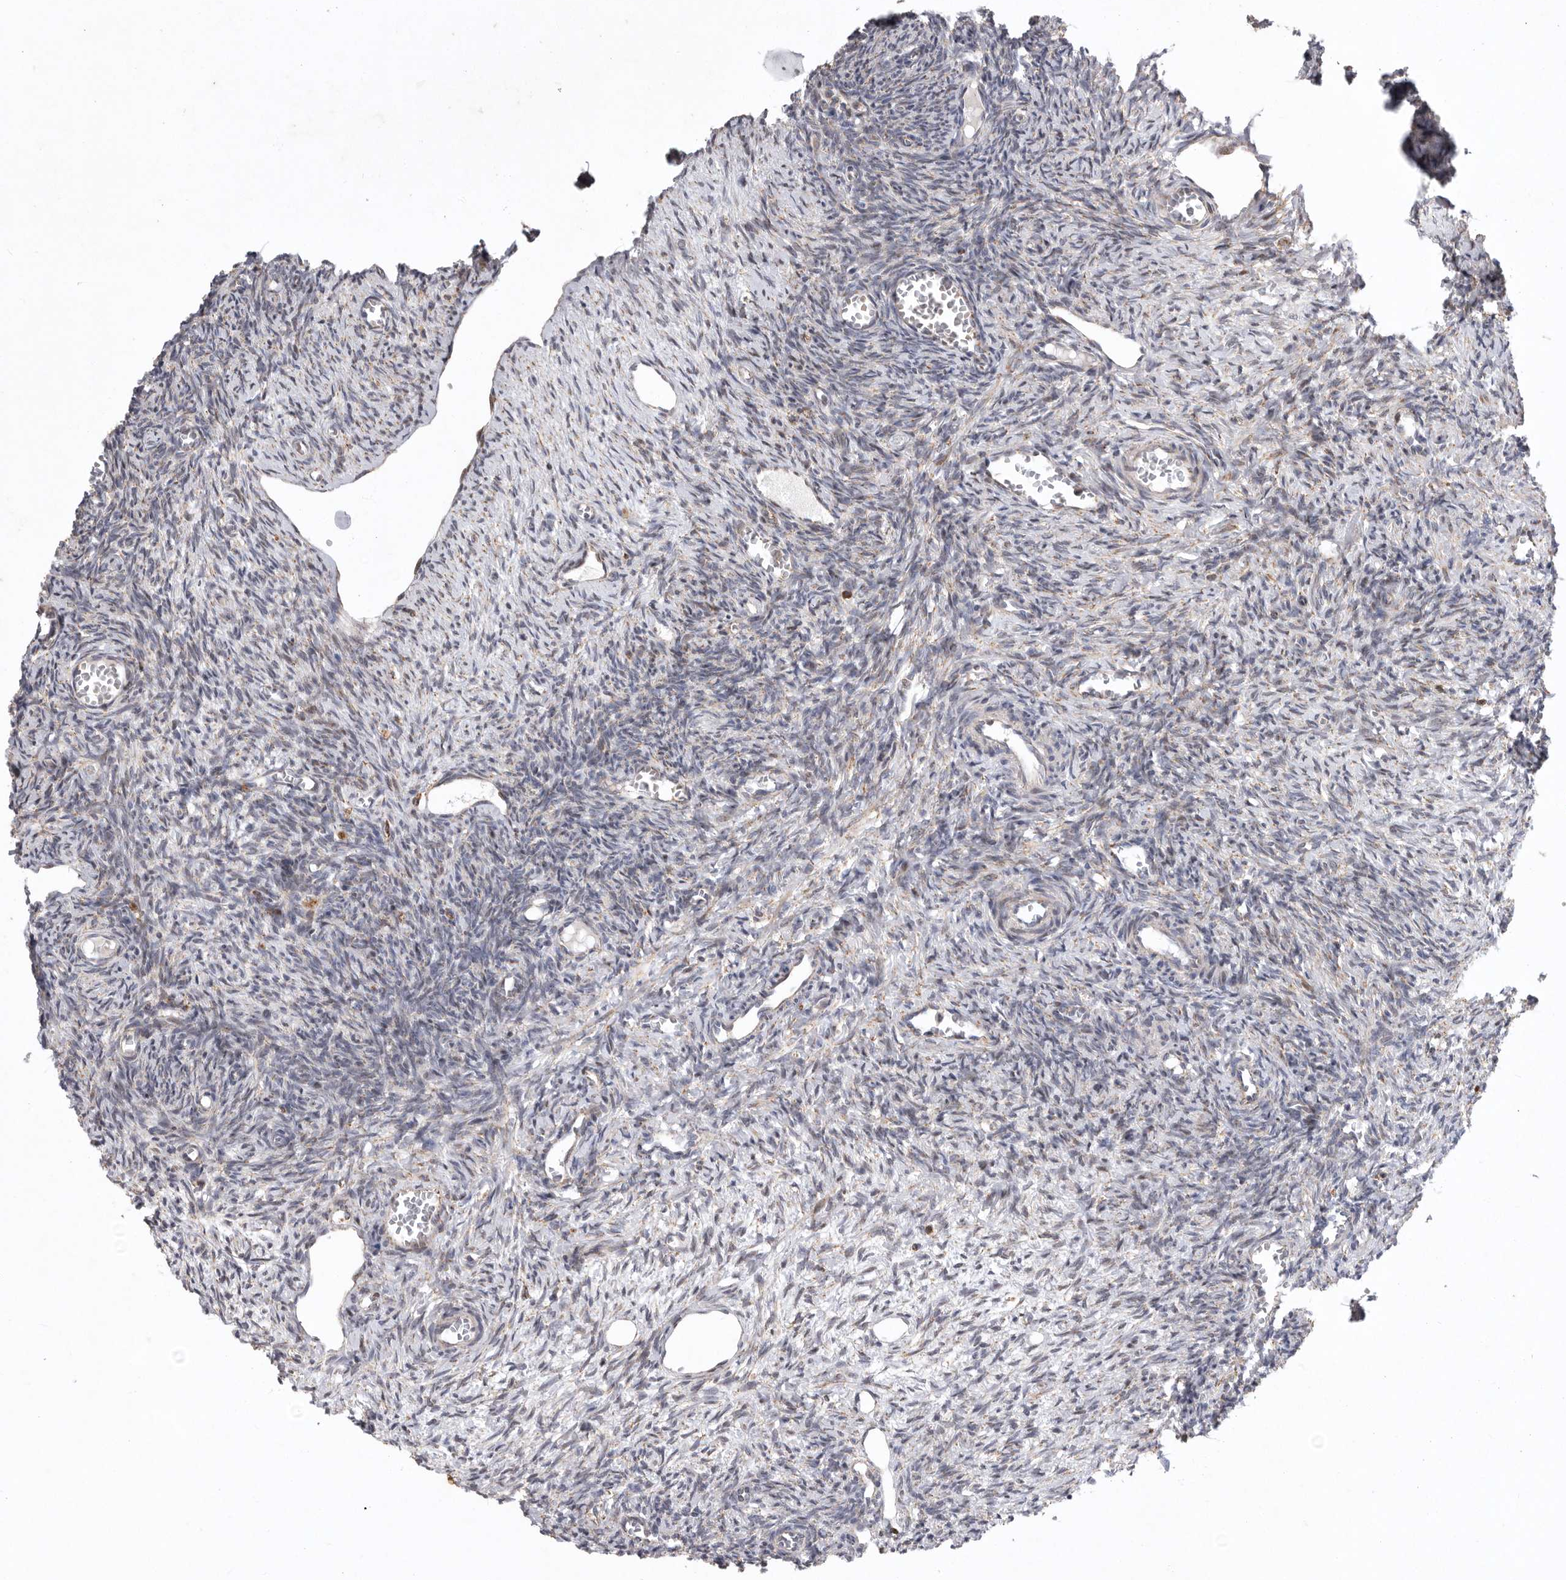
{"staining": {"intensity": "weak", "quantity": "25%-75%", "location": "cytoplasmic/membranous"}, "tissue": "ovary", "cell_type": "Follicle cells", "image_type": "normal", "snomed": [{"axis": "morphology", "description": "Normal tissue, NOS"}, {"axis": "topography", "description": "Ovary"}], "caption": "There is low levels of weak cytoplasmic/membranous staining in follicle cells of unremarkable ovary, as demonstrated by immunohistochemical staining (brown color).", "gene": "MPZL1", "patient": {"sex": "female", "age": 27}}